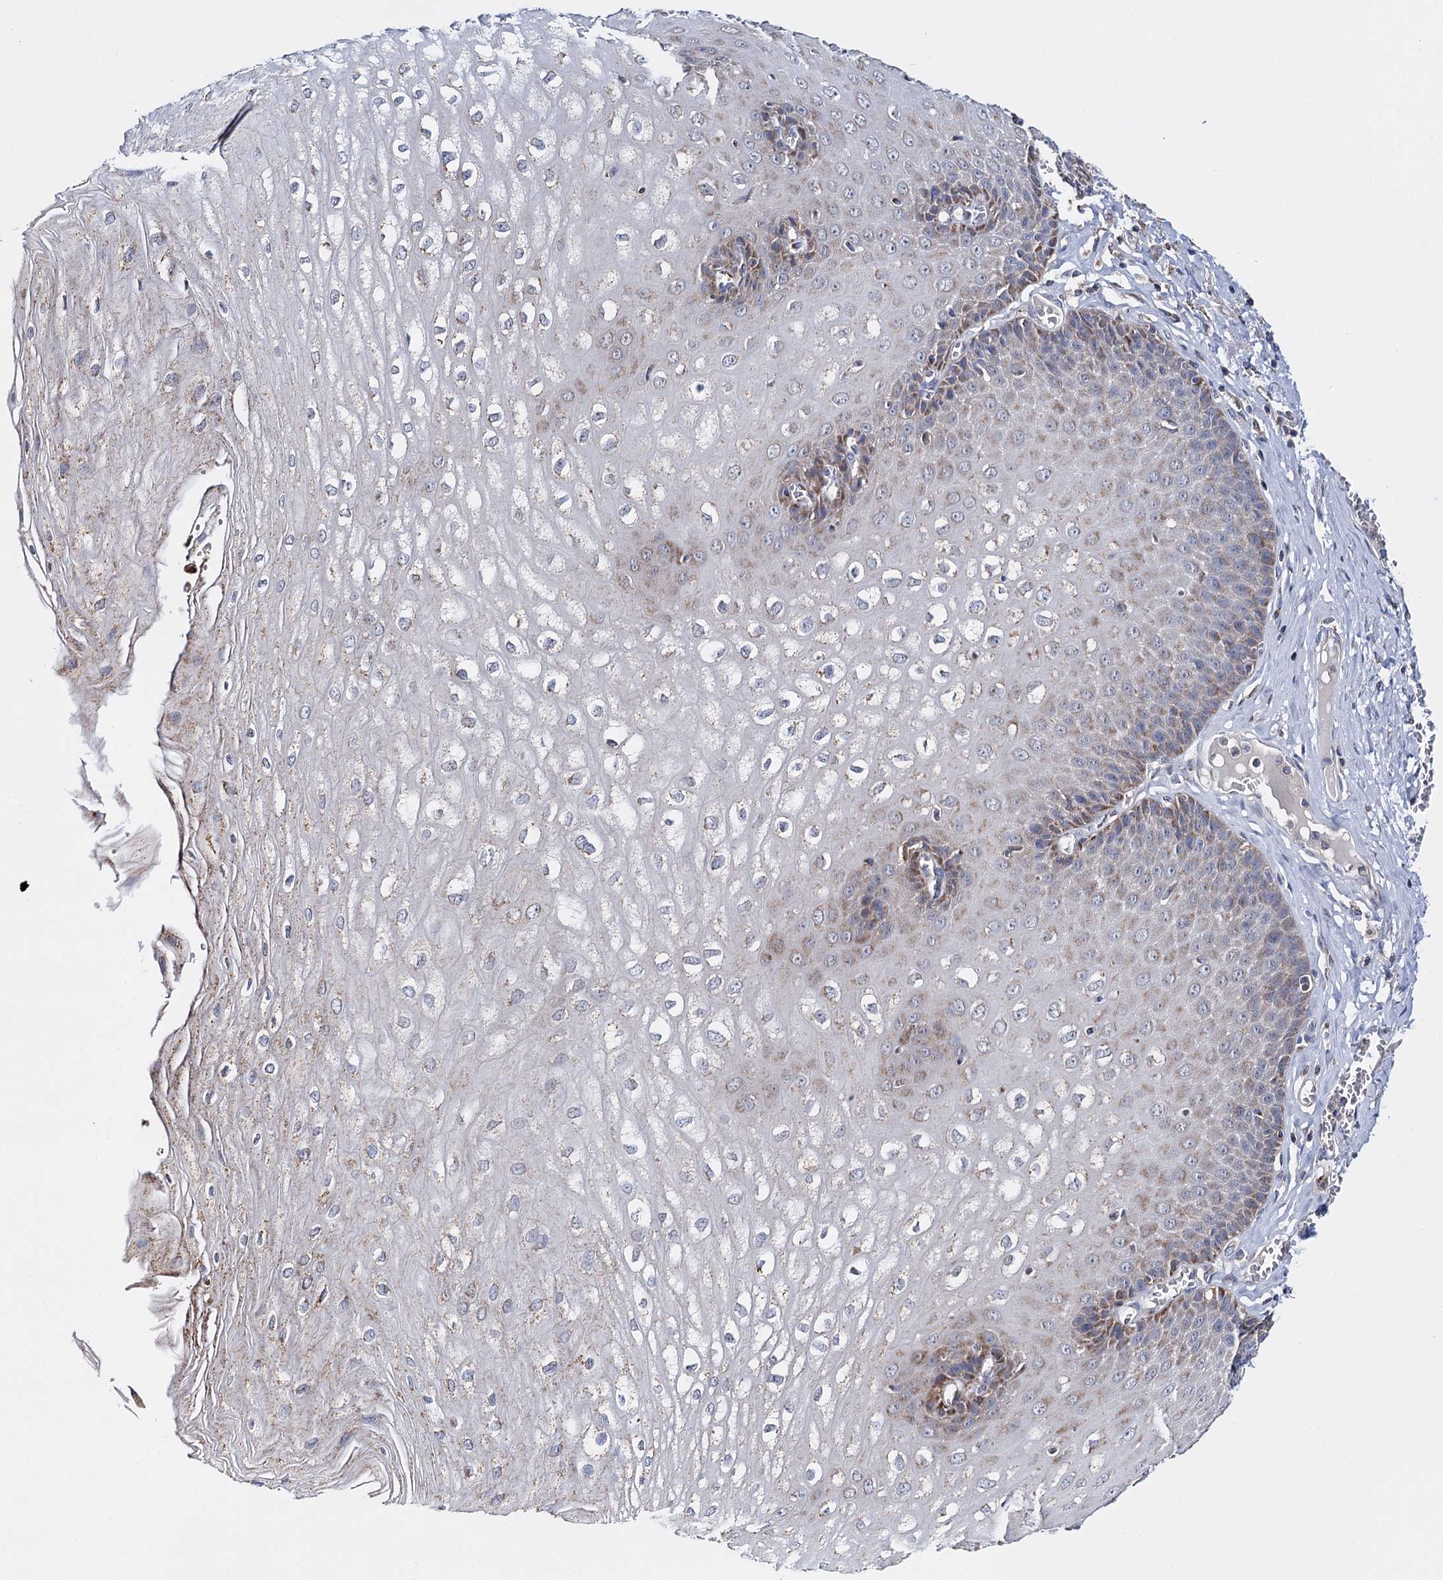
{"staining": {"intensity": "weak", "quantity": "<25%", "location": "cytoplasmic/membranous"}, "tissue": "esophagus", "cell_type": "Squamous epithelial cells", "image_type": "normal", "snomed": [{"axis": "morphology", "description": "Normal tissue, NOS"}, {"axis": "topography", "description": "Esophagus"}], "caption": "DAB (3,3'-diaminobenzidine) immunohistochemical staining of benign esophagus exhibits no significant expression in squamous epithelial cells.", "gene": "CFAP46", "patient": {"sex": "male", "age": 60}}